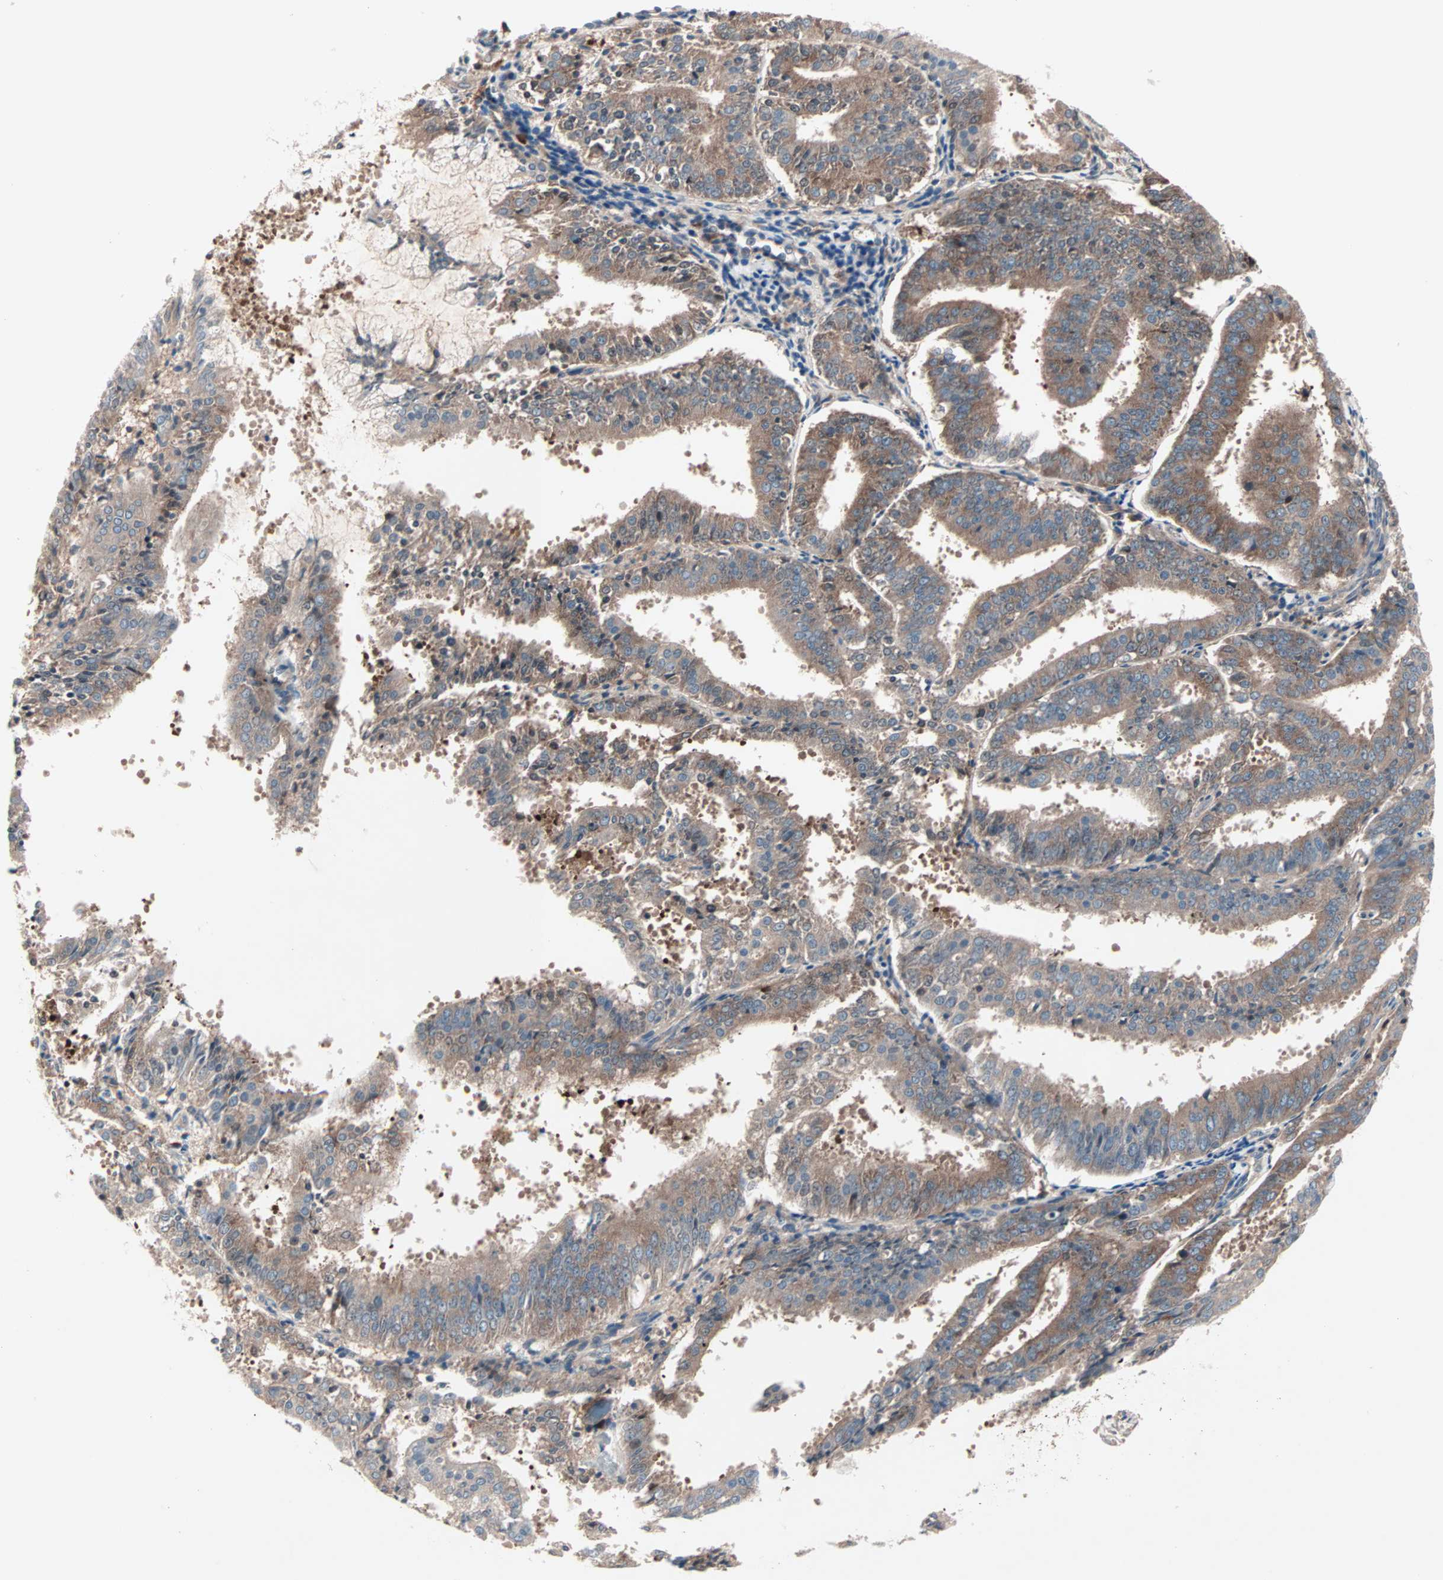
{"staining": {"intensity": "moderate", "quantity": ">75%", "location": "cytoplasmic/membranous"}, "tissue": "endometrial cancer", "cell_type": "Tumor cells", "image_type": "cancer", "snomed": [{"axis": "morphology", "description": "Adenocarcinoma, NOS"}, {"axis": "topography", "description": "Endometrium"}], "caption": "Immunohistochemical staining of human endometrial cancer exhibits moderate cytoplasmic/membranous protein staining in about >75% of tumor cells.", "gene": "CAD", "patient": {"sex": "female", "age": 63}}